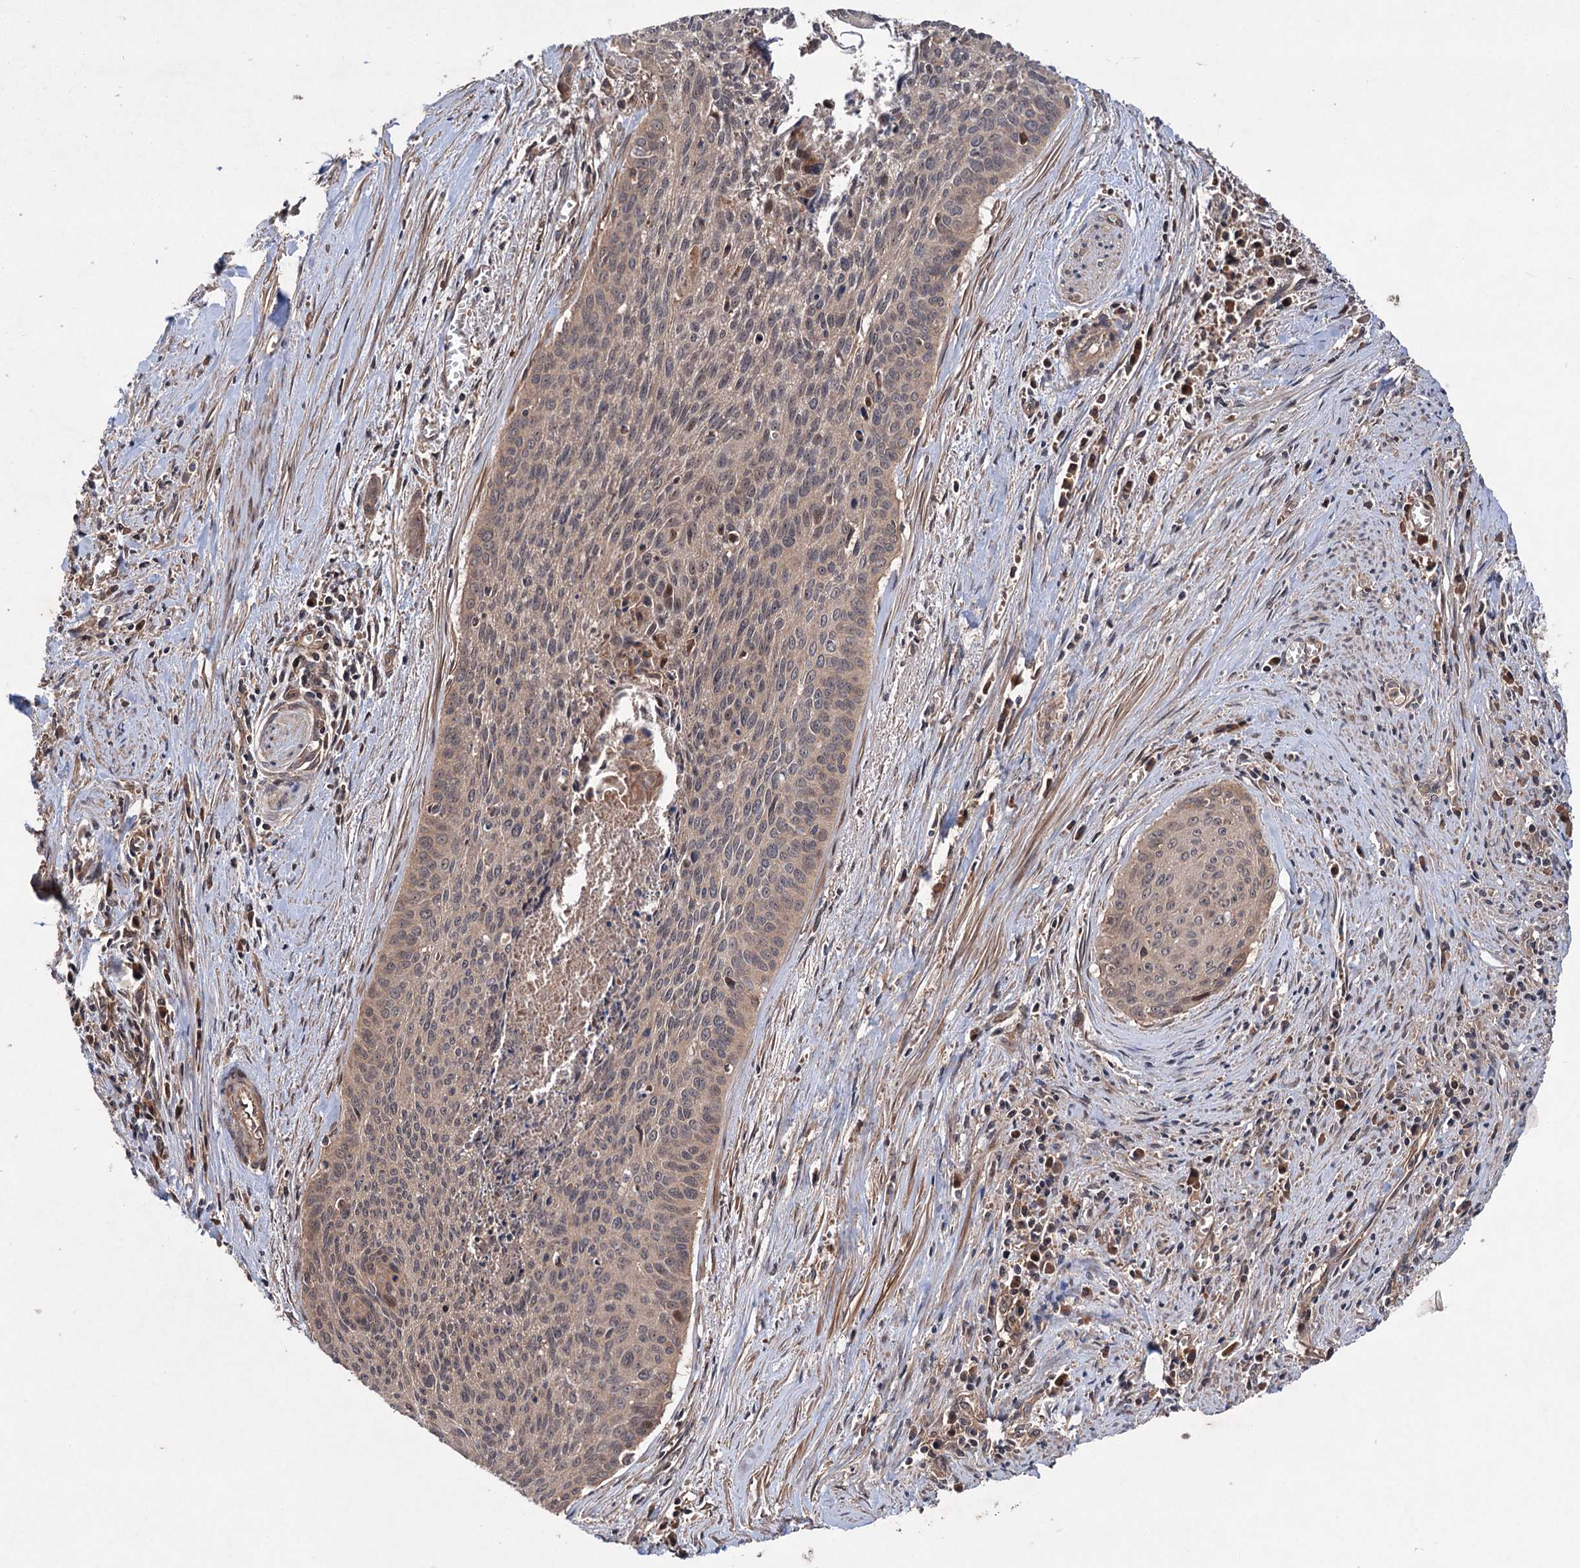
{"staining": {"intensity": "weak", "quantity": ">75%", "location": "cytoplasmic/membranous,nuclear"}, "tissue": "cervical cancer", "cell_type": "Tumor cells", "image_type": "cancer", "snomed": [{"axis": "morphology", "description": "Squamous cell carcinoma, NOS"}, {"axis": "topography", "description": "Cervix"}], "caption": "DAB immunohistochemical staining of cervical squamous cell carcinoma reveals weak cytoplasmic/membranous and nuclear protein staining in approximately >75% of tumor cells. (DAB IHC with brightfield microscopy, high magnification).", "gene": "ADK", "patient": {"sex": "female", "age": 55}}